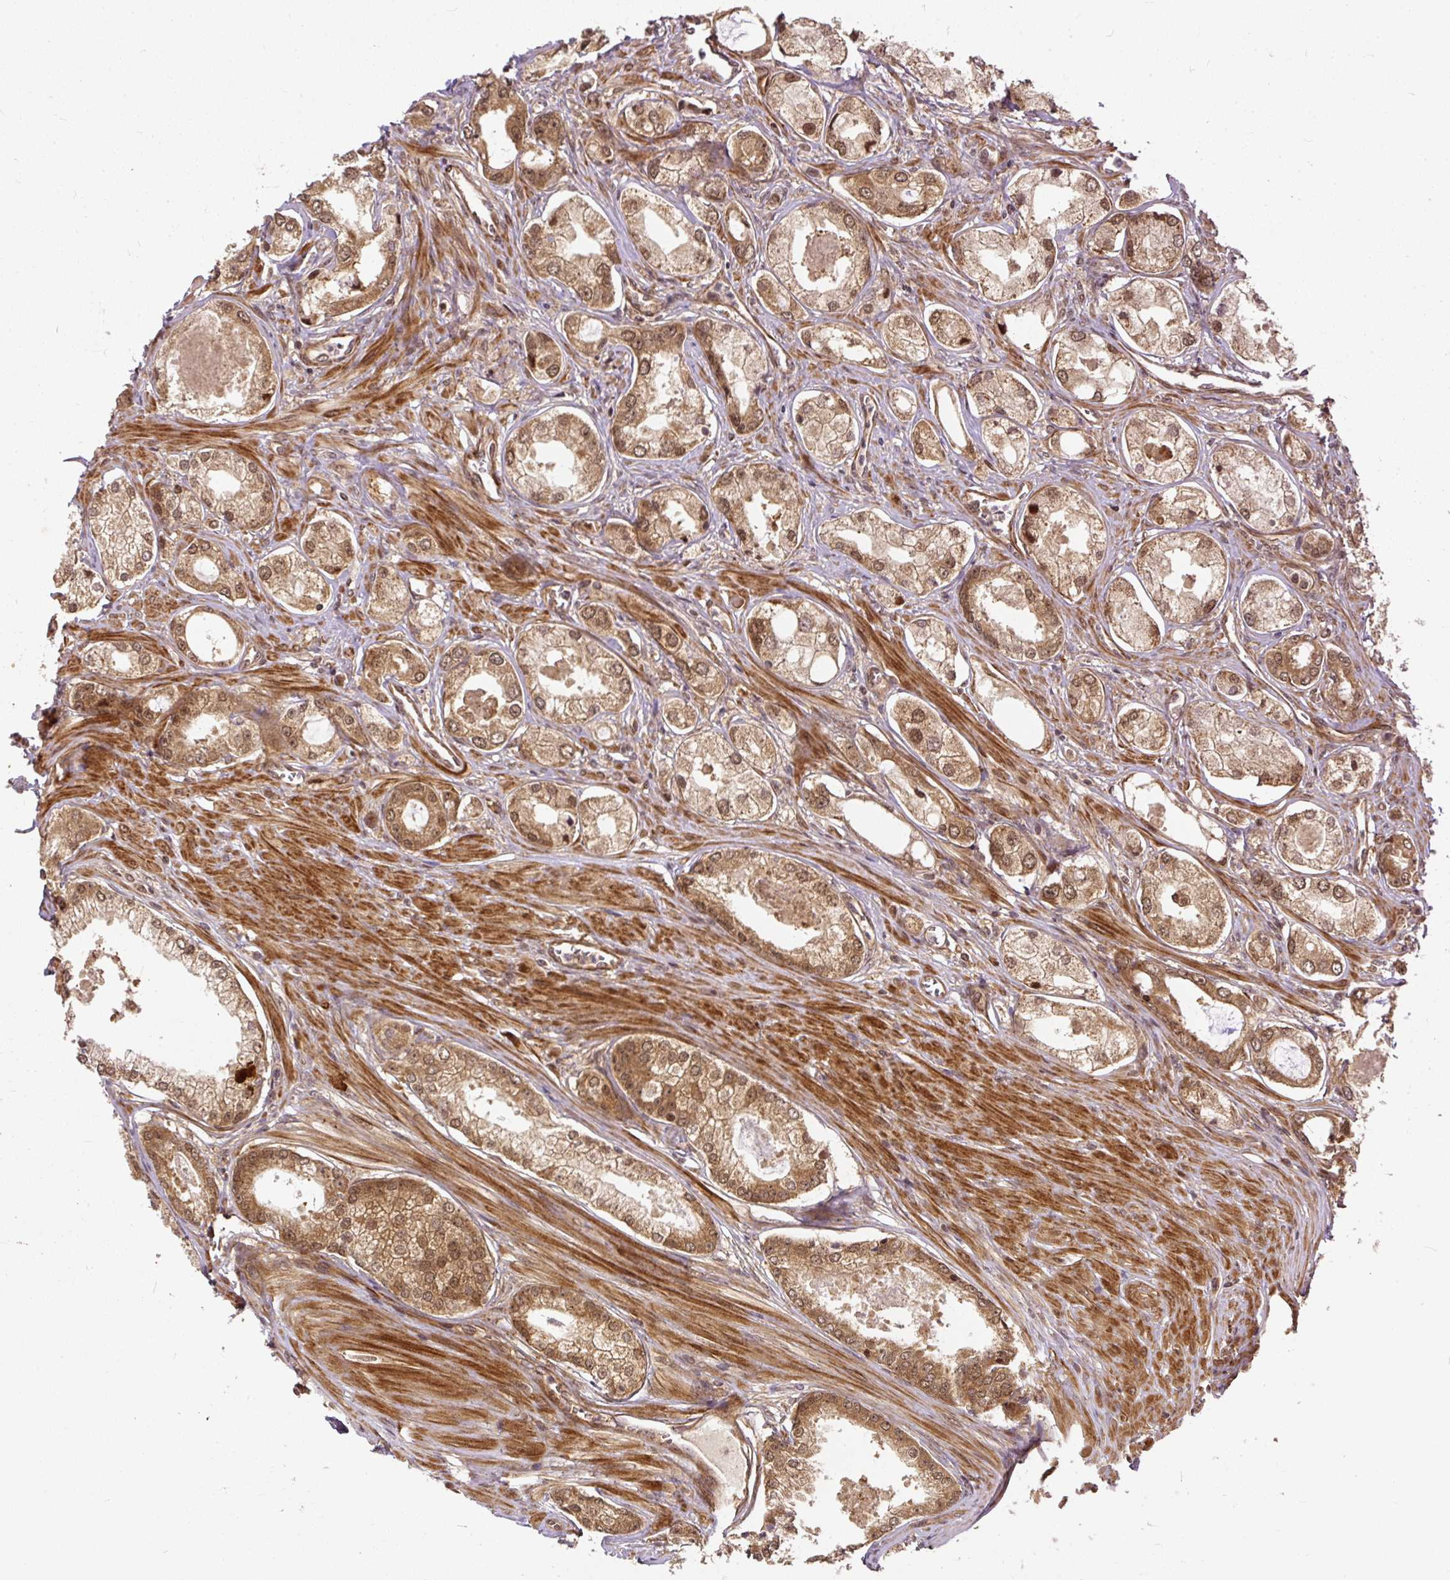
{"staining": {"intensity": "moderate", "quantity": ">75%", "location": "cytoplasmic/membranous,nuclear"}, "tissue": "prostate cancer", "cell_type": "Tumor cells", "image_type": "cancer", "snomed": [{"axis": "morphology", "description": "Adenocarcinoma, Low grade"}, {"axis": "topography", "description": "Prostate"}], "caption": "Protein expression by immunohistochemistry (IHC) shows moderate cytoplasmic/membranous and nuclear positivity in about >75% of tumor cells in prostate cancer.", "gene": "PSMD1", "patient": {"sex": "male", "age": 68}}